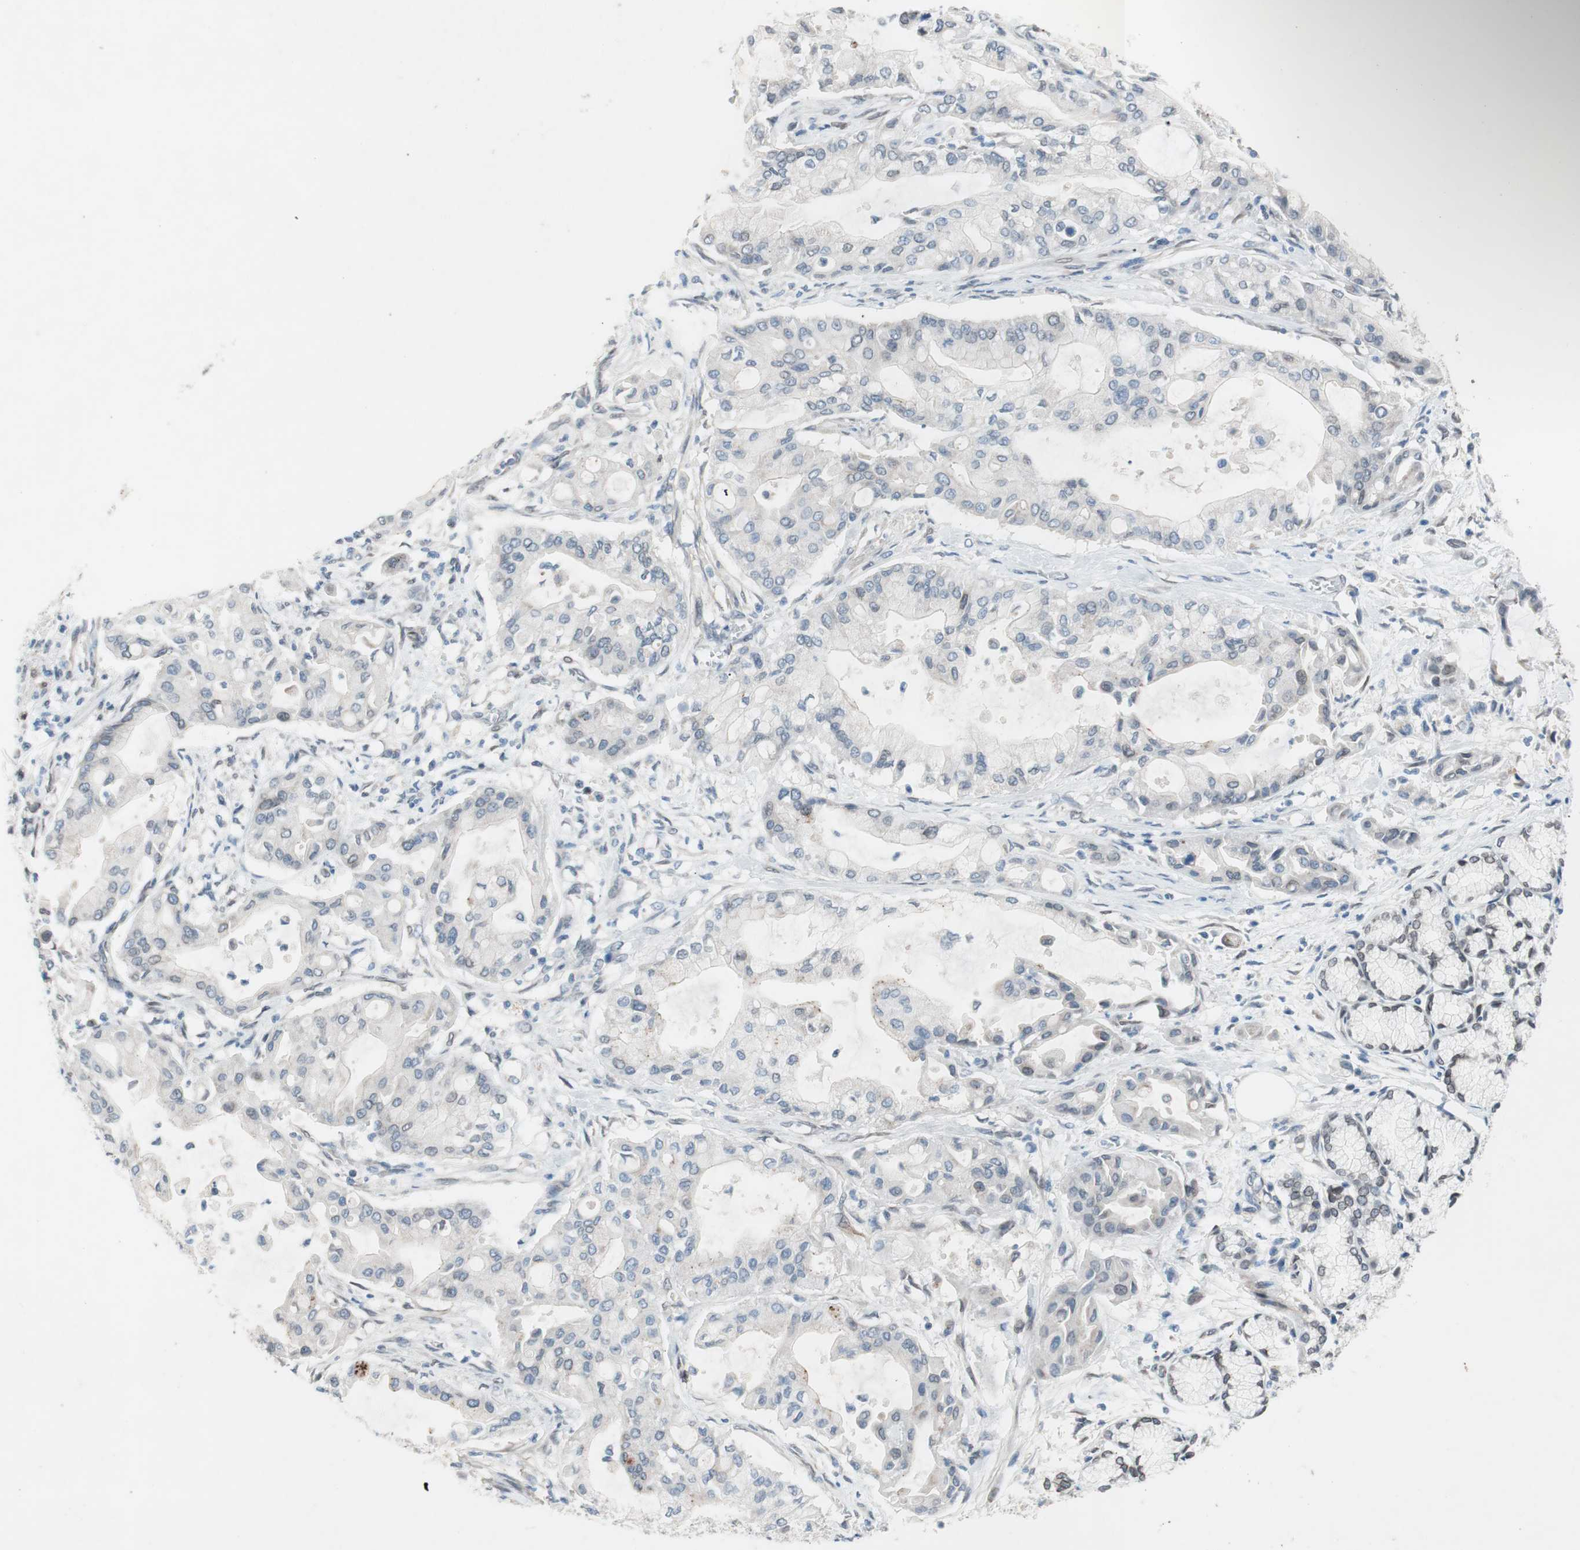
{"staining": {"intensity": "negative", "quantity": "none", "location": "none"}, "tissue": "pancreatic cancer", "cell_type": "Tumor cells", "image_type": "cancer", "snomed": [{"axis": "morphology", "description": "Adenocarcinoma, NOS"}, {"axis": "morphology", "description": "Adenocarcinoma, metastatic, NOS"}, {"axis": "topography", "description": "Lymph node"}, {"axis": "topography", "description": "Pancreas"}, {"axis": "topography", "description": "Duodenum"}], "caption": "DAB immunohistochemical staining of pancreatic cancer reveals no significant expression in tumor cells.", "gene": "ARNT2", "patient": {"sex": "female", "age": 64}}